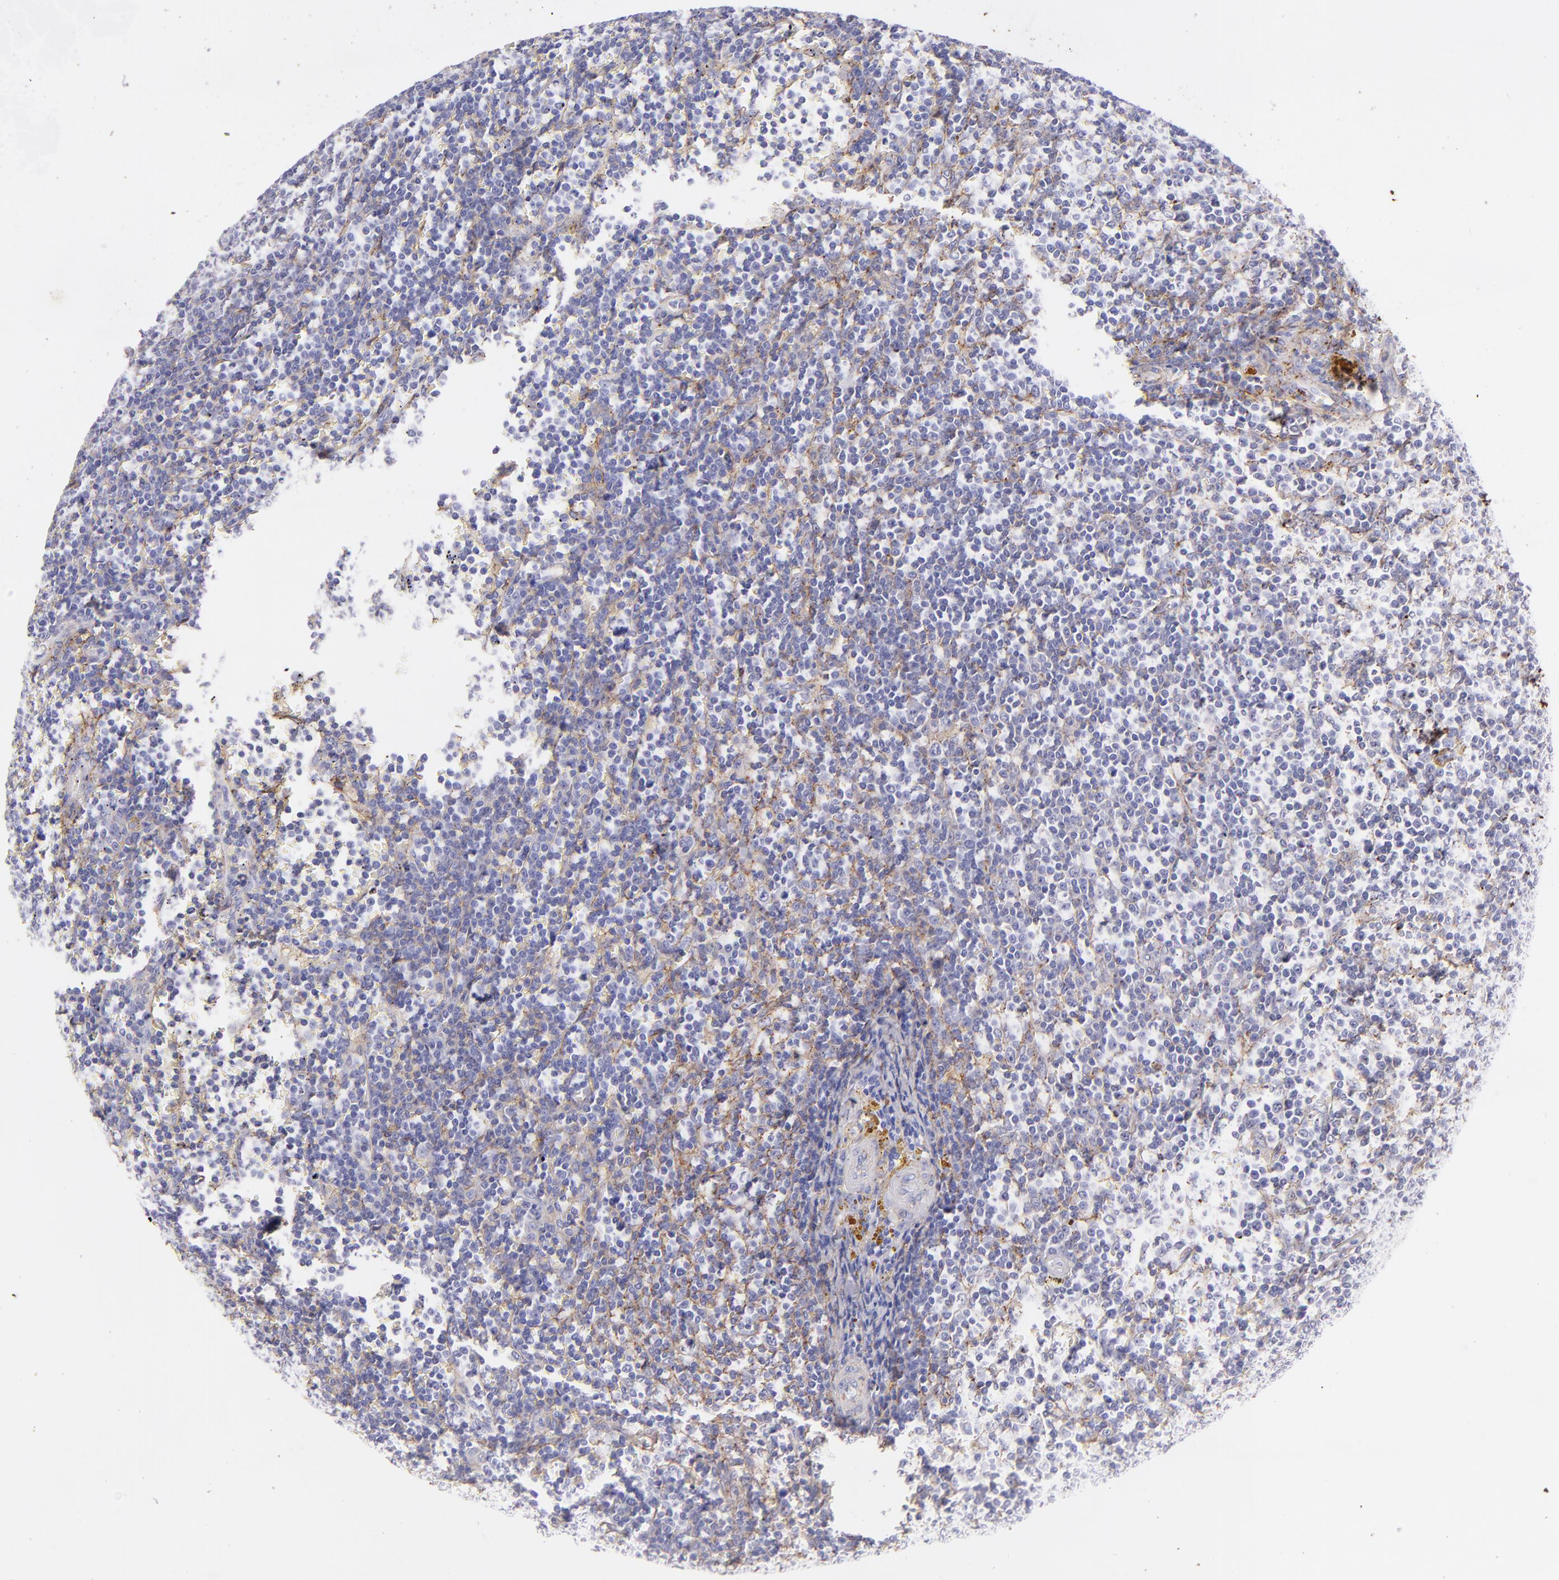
{"staining": {"intensity": "weak", "quantity": "25%-75%", "location": "cytoplasmic/membranous"}, "tissue": "lymphoma", "cell_type": "Tumor cells", "image_type": "cancer", "snomed": [{"axis": "morphology", "description": "Malignant lymphoma, non-Hodgkin's type, Low grade"}, {"axis": "topography", "description": "Spleen"}], "caption": "Immunohistochemistry (IHC) staining of lymphoma, which reveals low levels of weak cytoplasmic/membranous positivity in about 25%-75% of tumor cells indicating weak cytoplasmic/membranous protein expression. The staining was performed using DAB (brown) for protein detection and nuclei were counterstained in hematoxylin (blue).", "gene": "CD81", "patient": {"sex": "male", "age": 80}}